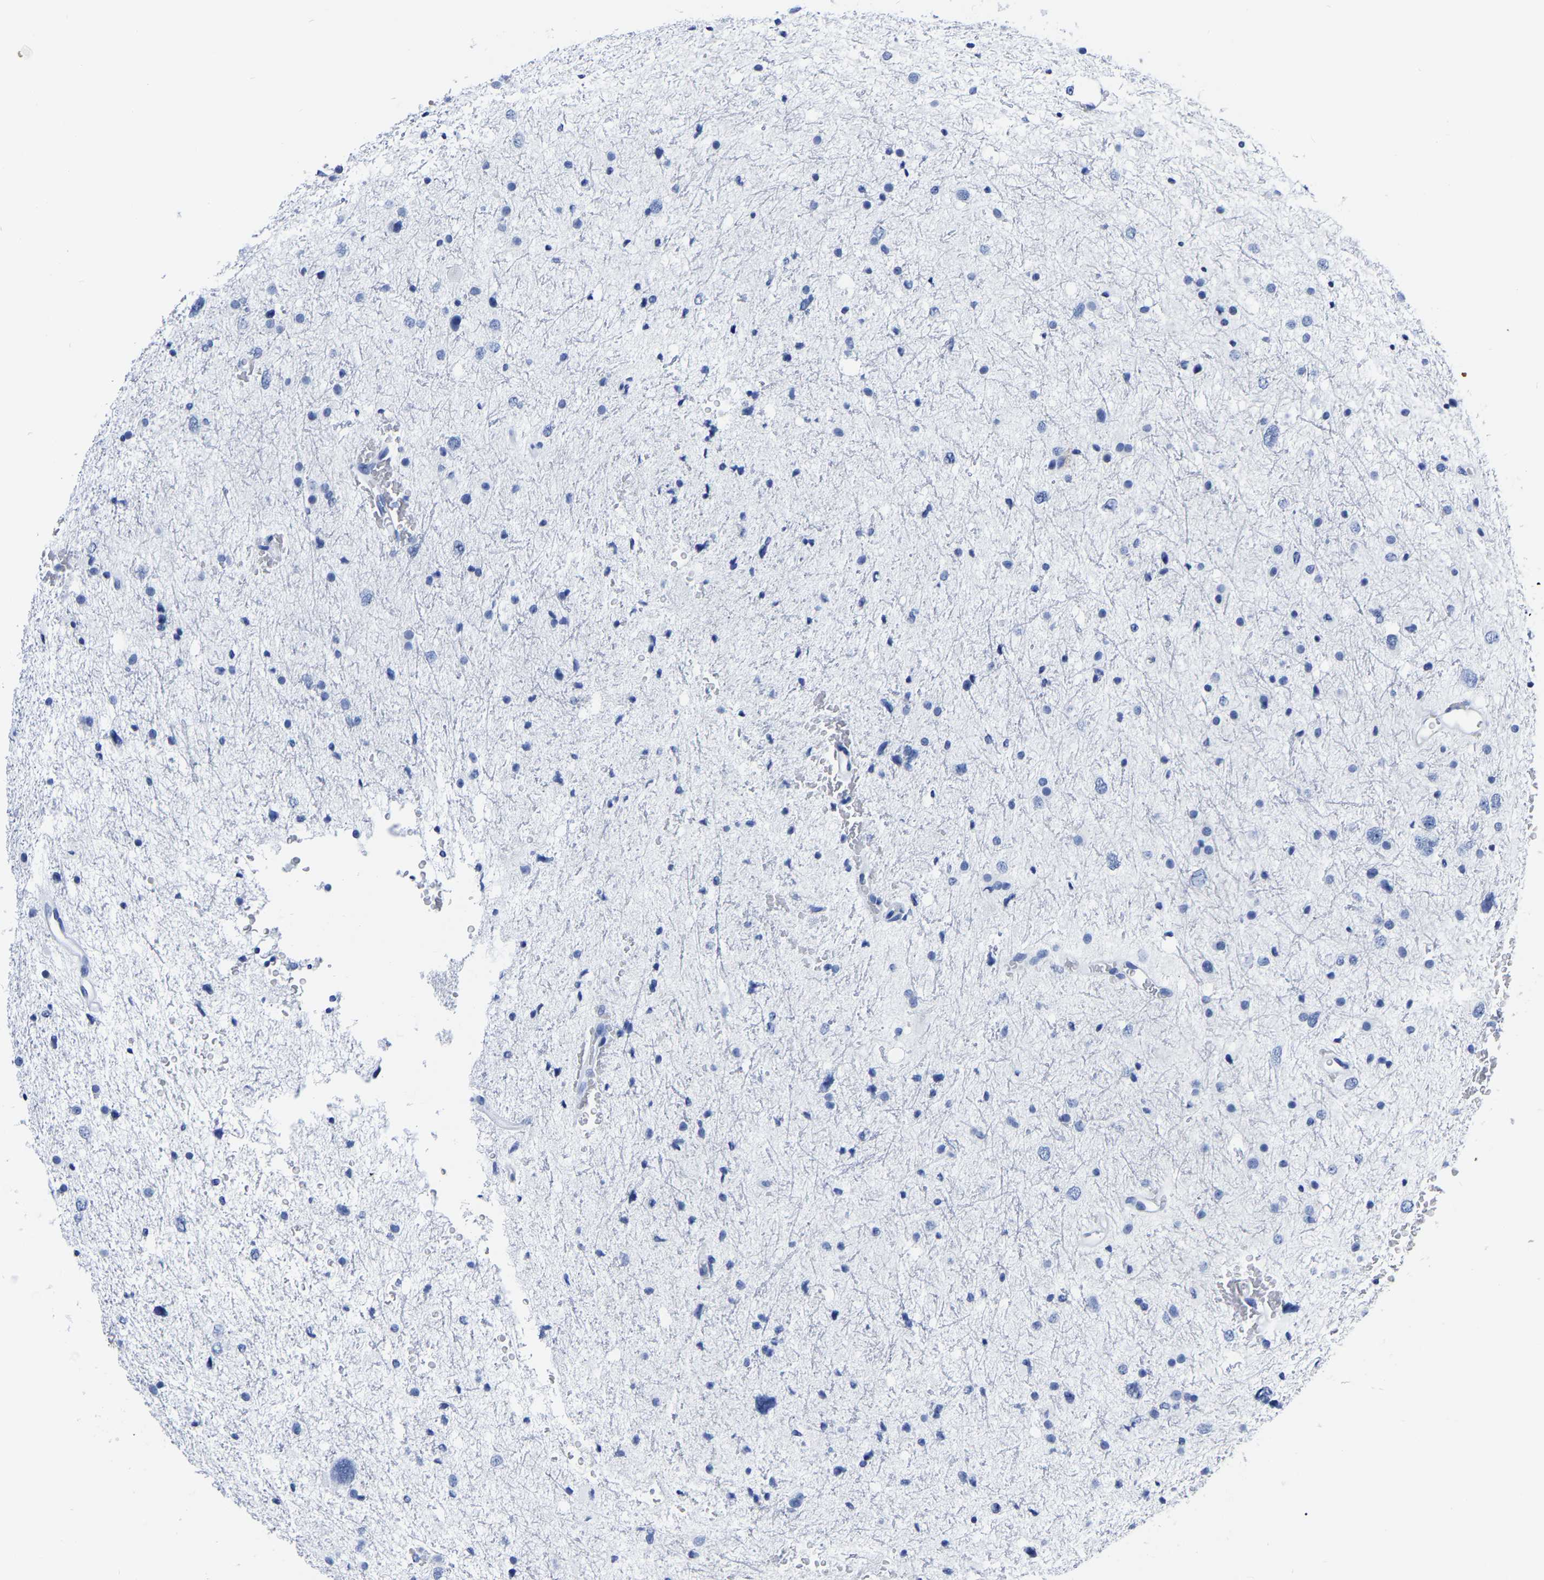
{"staining": {"intensity": "negative", "quantity": "none", "location": "none"}, "tissue": "glioma", "cell_type": "Tumor cells", "image_type": "cancer", "snomed": [{"axis": "morphology", "description": "Glioma, malignant, Low grade"}, {"axis": "topography", "description": "Brain"}], "caption": "This is an IHC histopathology image of glioma. There is no expression in tumor cells.", "gene": "IMPG2", "patient": {"sex": "female", "age": 37}}